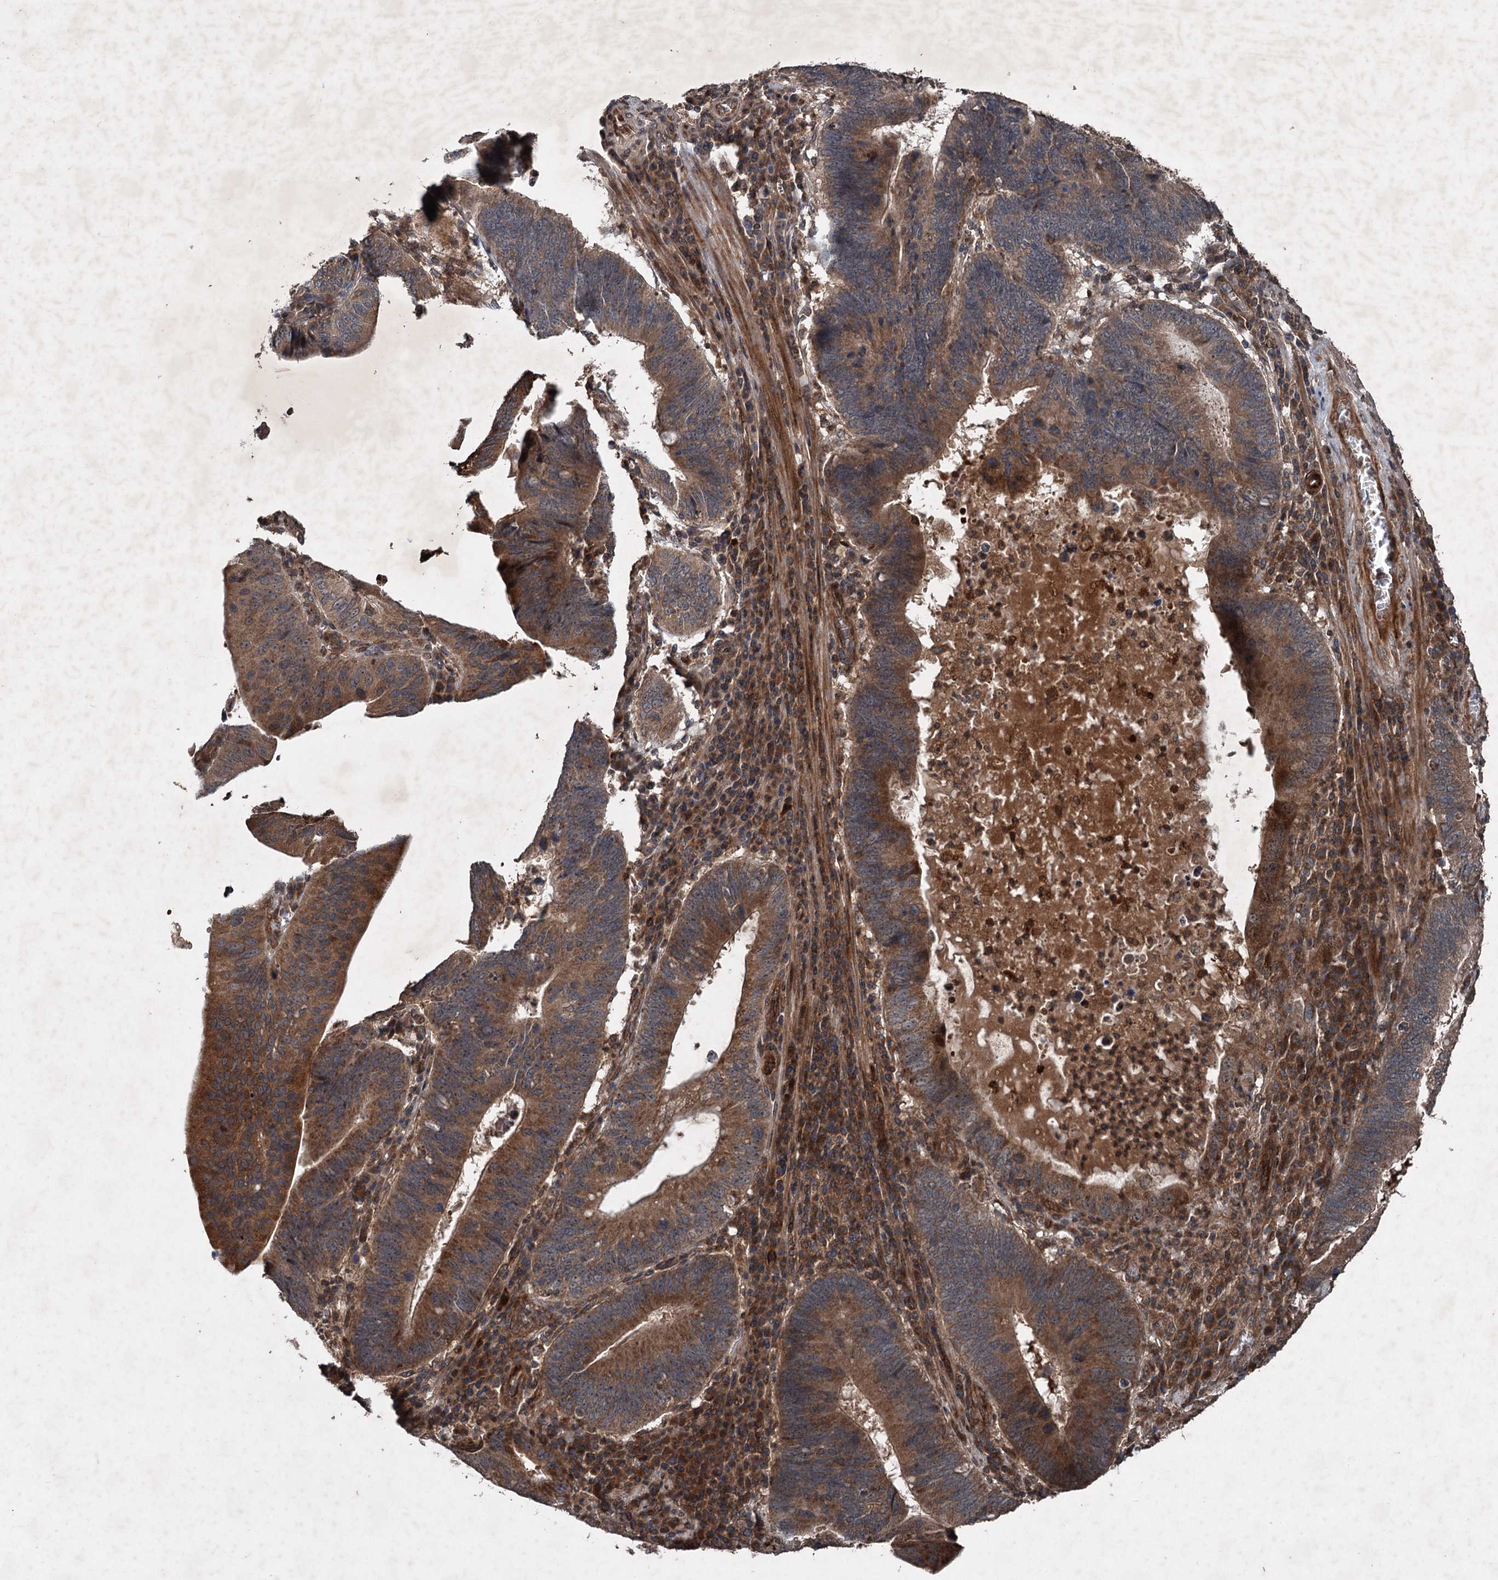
{"staining": {"intensity": "moderate", "quantity": ">75%", "location": "cytoplasmic/membranous"}, "tissue": "stomach cancer", "cell_type": "Tumor cells", "image_type": "cancer", "snomed": [{"axis": "morphology", "description": "Adenocarcinoma, NOS"}, {"axis": "topography", "description": "Stomach"}], "caption": "Adenocarcinoma (stomach) stained with a brown dye demonstrates moderate cytoplasmic/membranous positive staining in about >75% of tumor cells.", "gene": "ALAS1", "patient": {"sex": "male", "age": 59}}